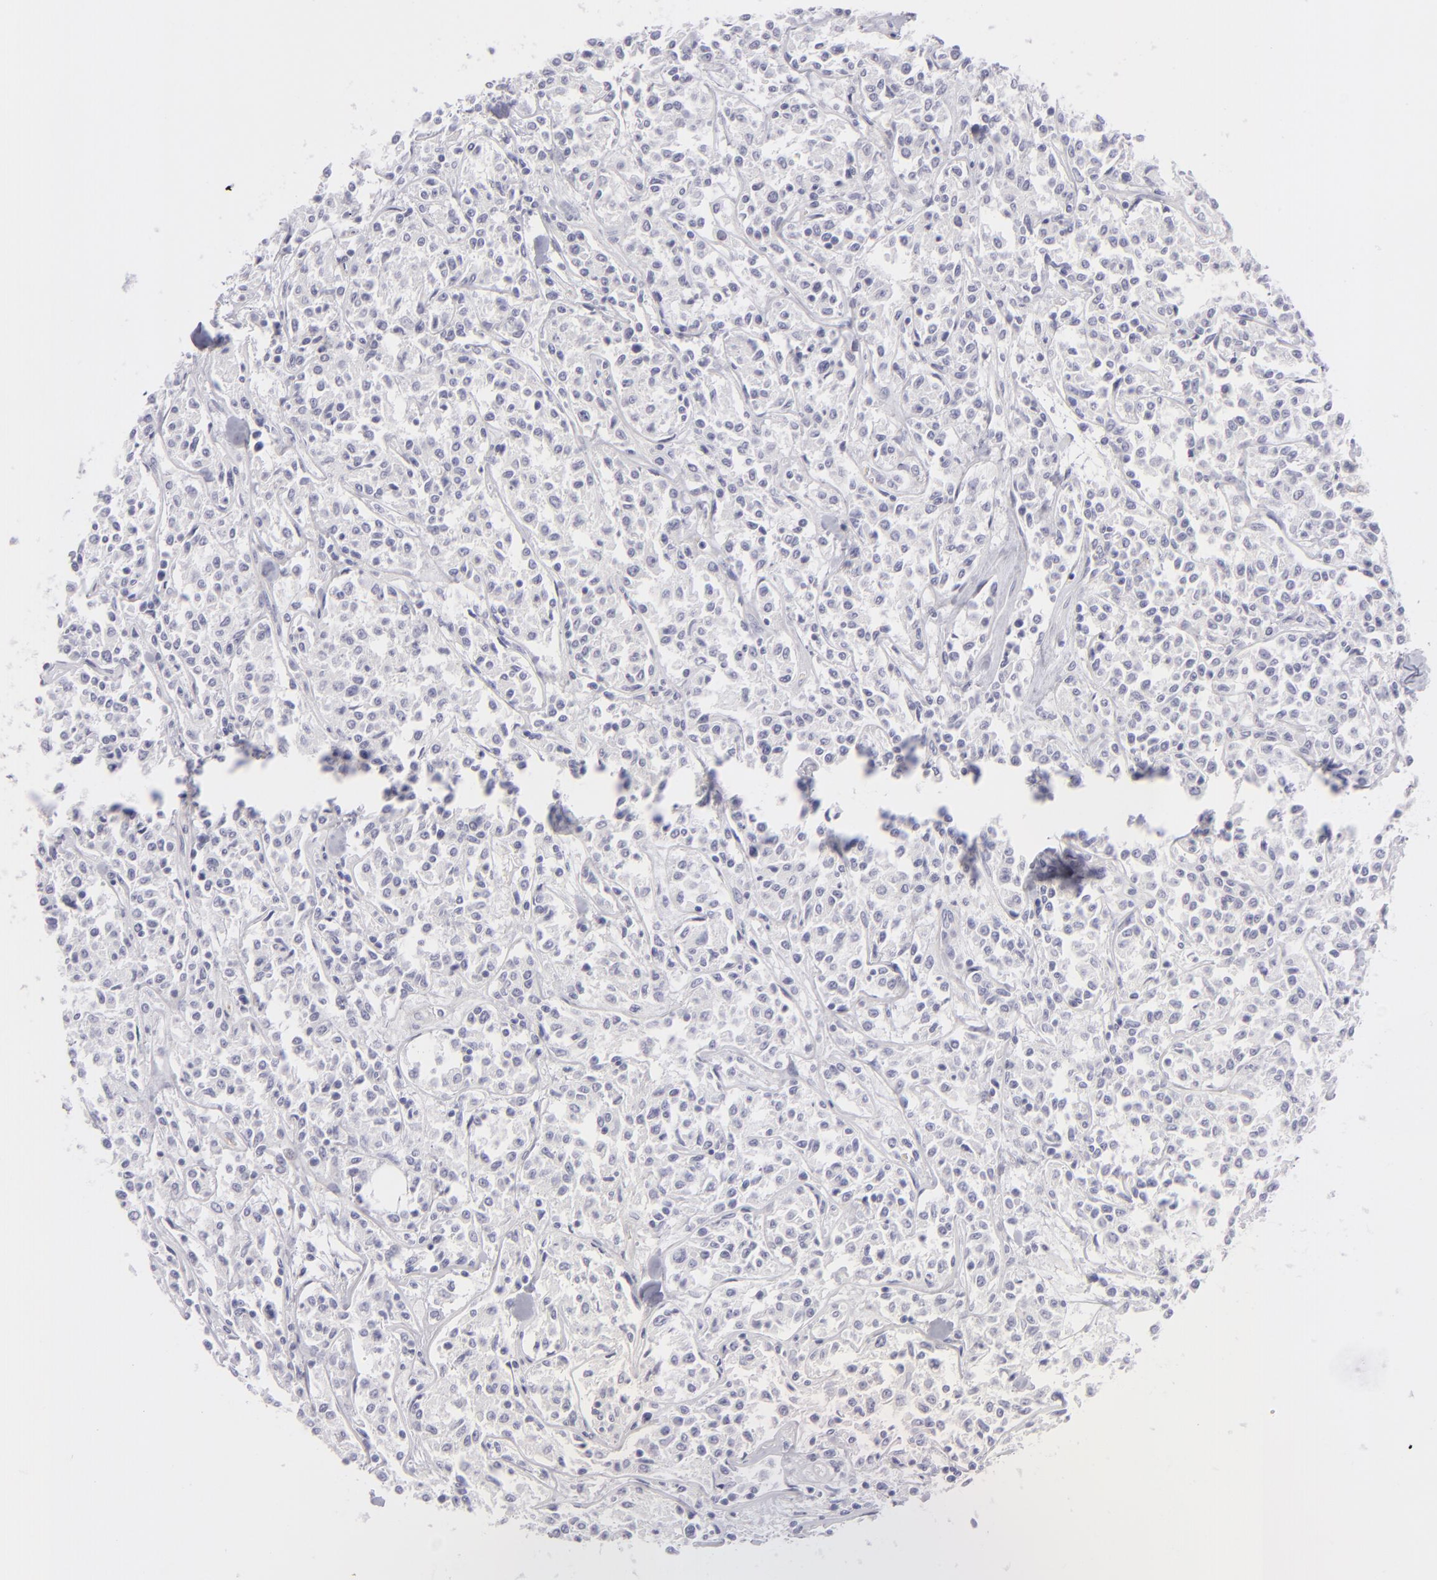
{"staining": {"intensity": "negative", "quantity": "none", "location": "none"}, "tissue": "lymphoma", "cell_type": "Tumor cells", "image_type": "cancer", "snomed": [{"axis": "morphology", "description": "Malignant lymphoma, non-Hodgkin's type, Low grade"}, {"axis": "topography", "description": "Small intestine"}], "caption": "This is a image of IHC staining of malignant lymphoma, non-Hodgkin's type (low-grade), which shows no expression in tumor cells.", "gene": "DLG4", "patient": {"sex": "female", "age": 59}}